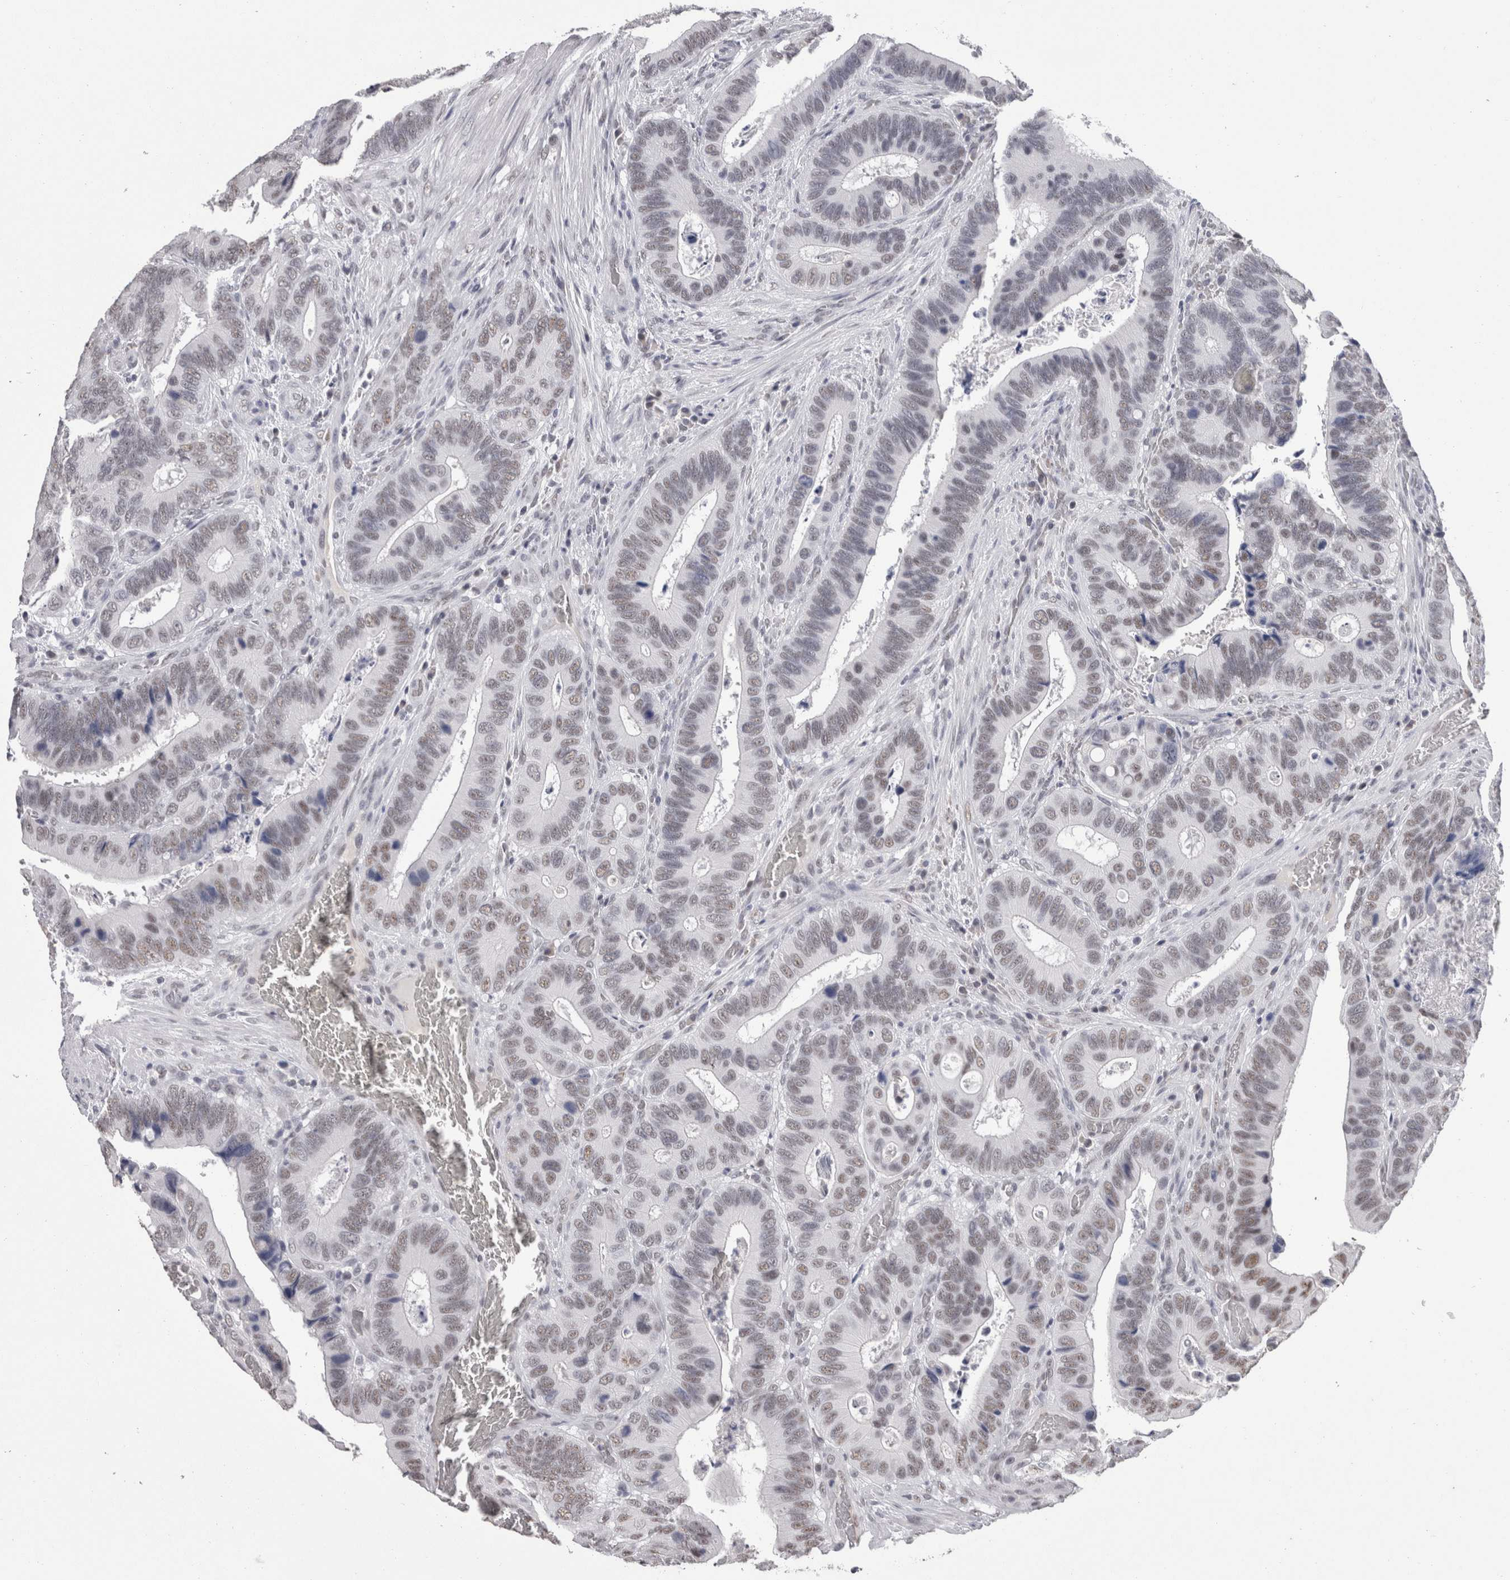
{"staining": {"intensity": "weak", "quantity": ">75%", "location": "nuclear"}, "tissue": "colorectal cancer", "cell_type": "Tumor cells", "image_type": "cancer", "snomed": [{"axis": "morphology", "description": "Adenocarcinoma, NOS"}, {"axis": "topography", "description": "Colon"}], "caption": "A high-resolution histopathology image shows immunohistochemistry staining of colorectal adenocarcinoma, which displays weak nuclear expression in about >75% of tumor cells. (Stains: DAB in brown, nuclei in blue, Microscopy: brightfield microscopy at high magnification).", "gene": "DDX17", "patient": {"sex": "male", "age": 72}}